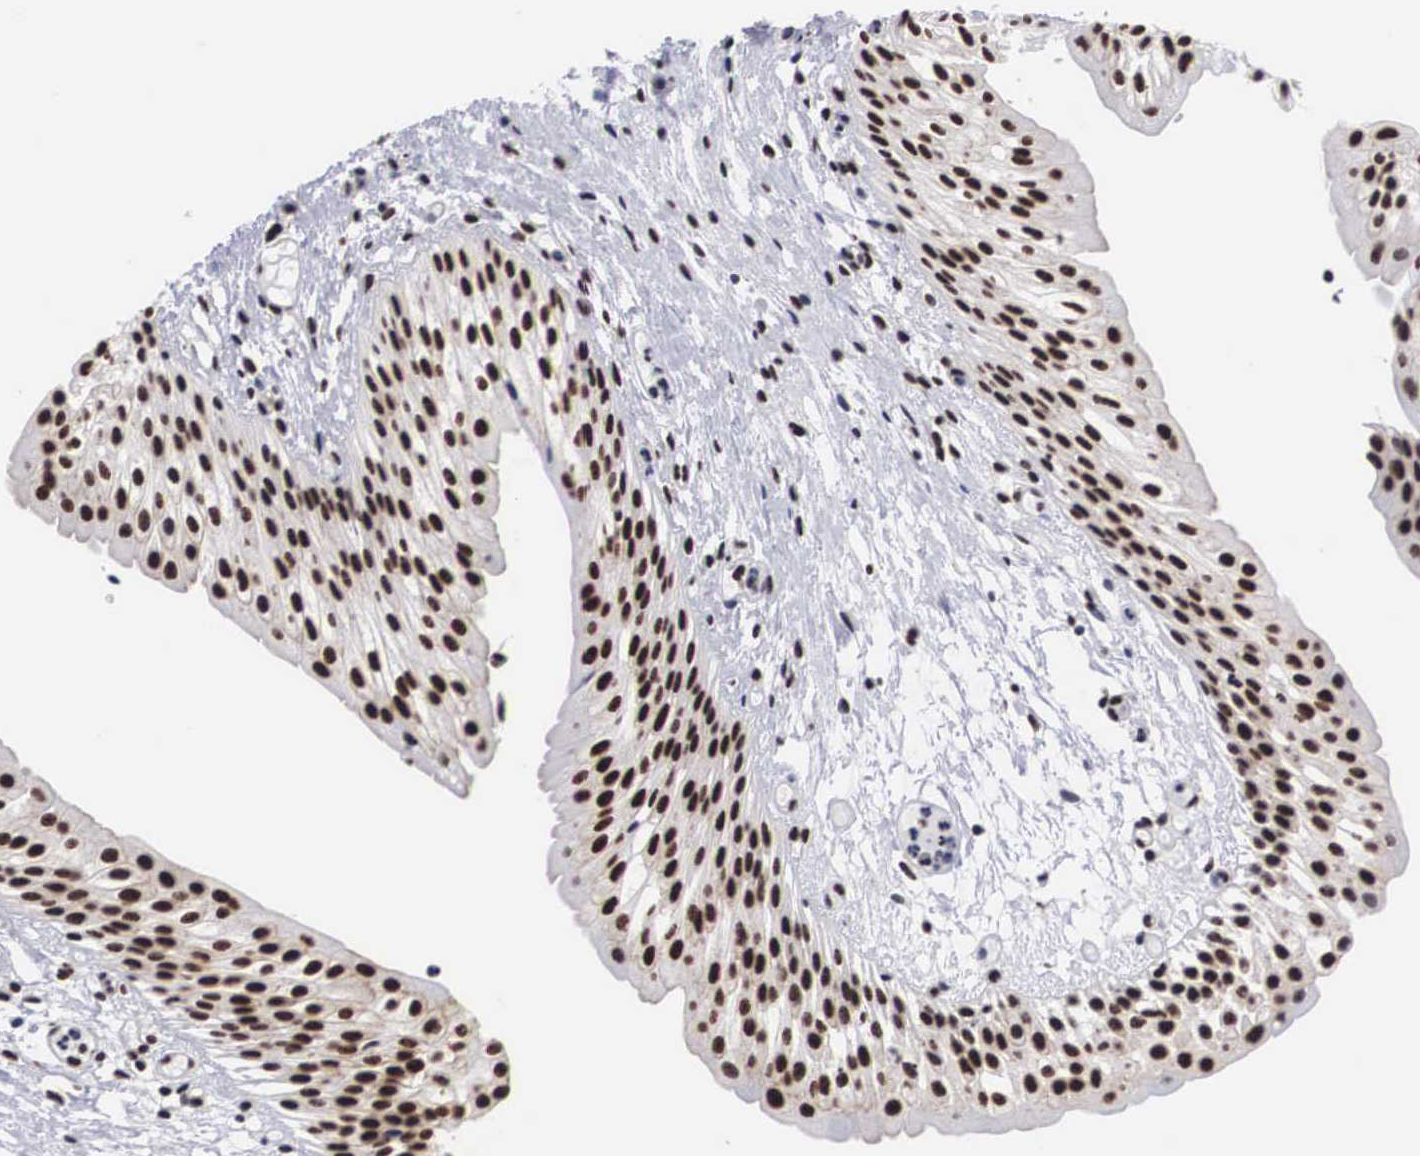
{"staining": {"intensity": "moderate", "quantity": ">75%", "location": "nuclear"}, "tissue": "urinary bladder", "cell_type": "Urothelial cells", "image_type": "normal", "snomed": [{"axis": "morphology", "description": "Normal tissue, NOS"}, {"axis": "topography", "description": "Urinary bladder"}], "caption": "Protein staining of unremarkable urinary bladder demonstrates moderate nuclear expression in approximately >75% of urothelial cells.", "gene": "ACIN1", "patient": {"sex": "male", "age": 48}}